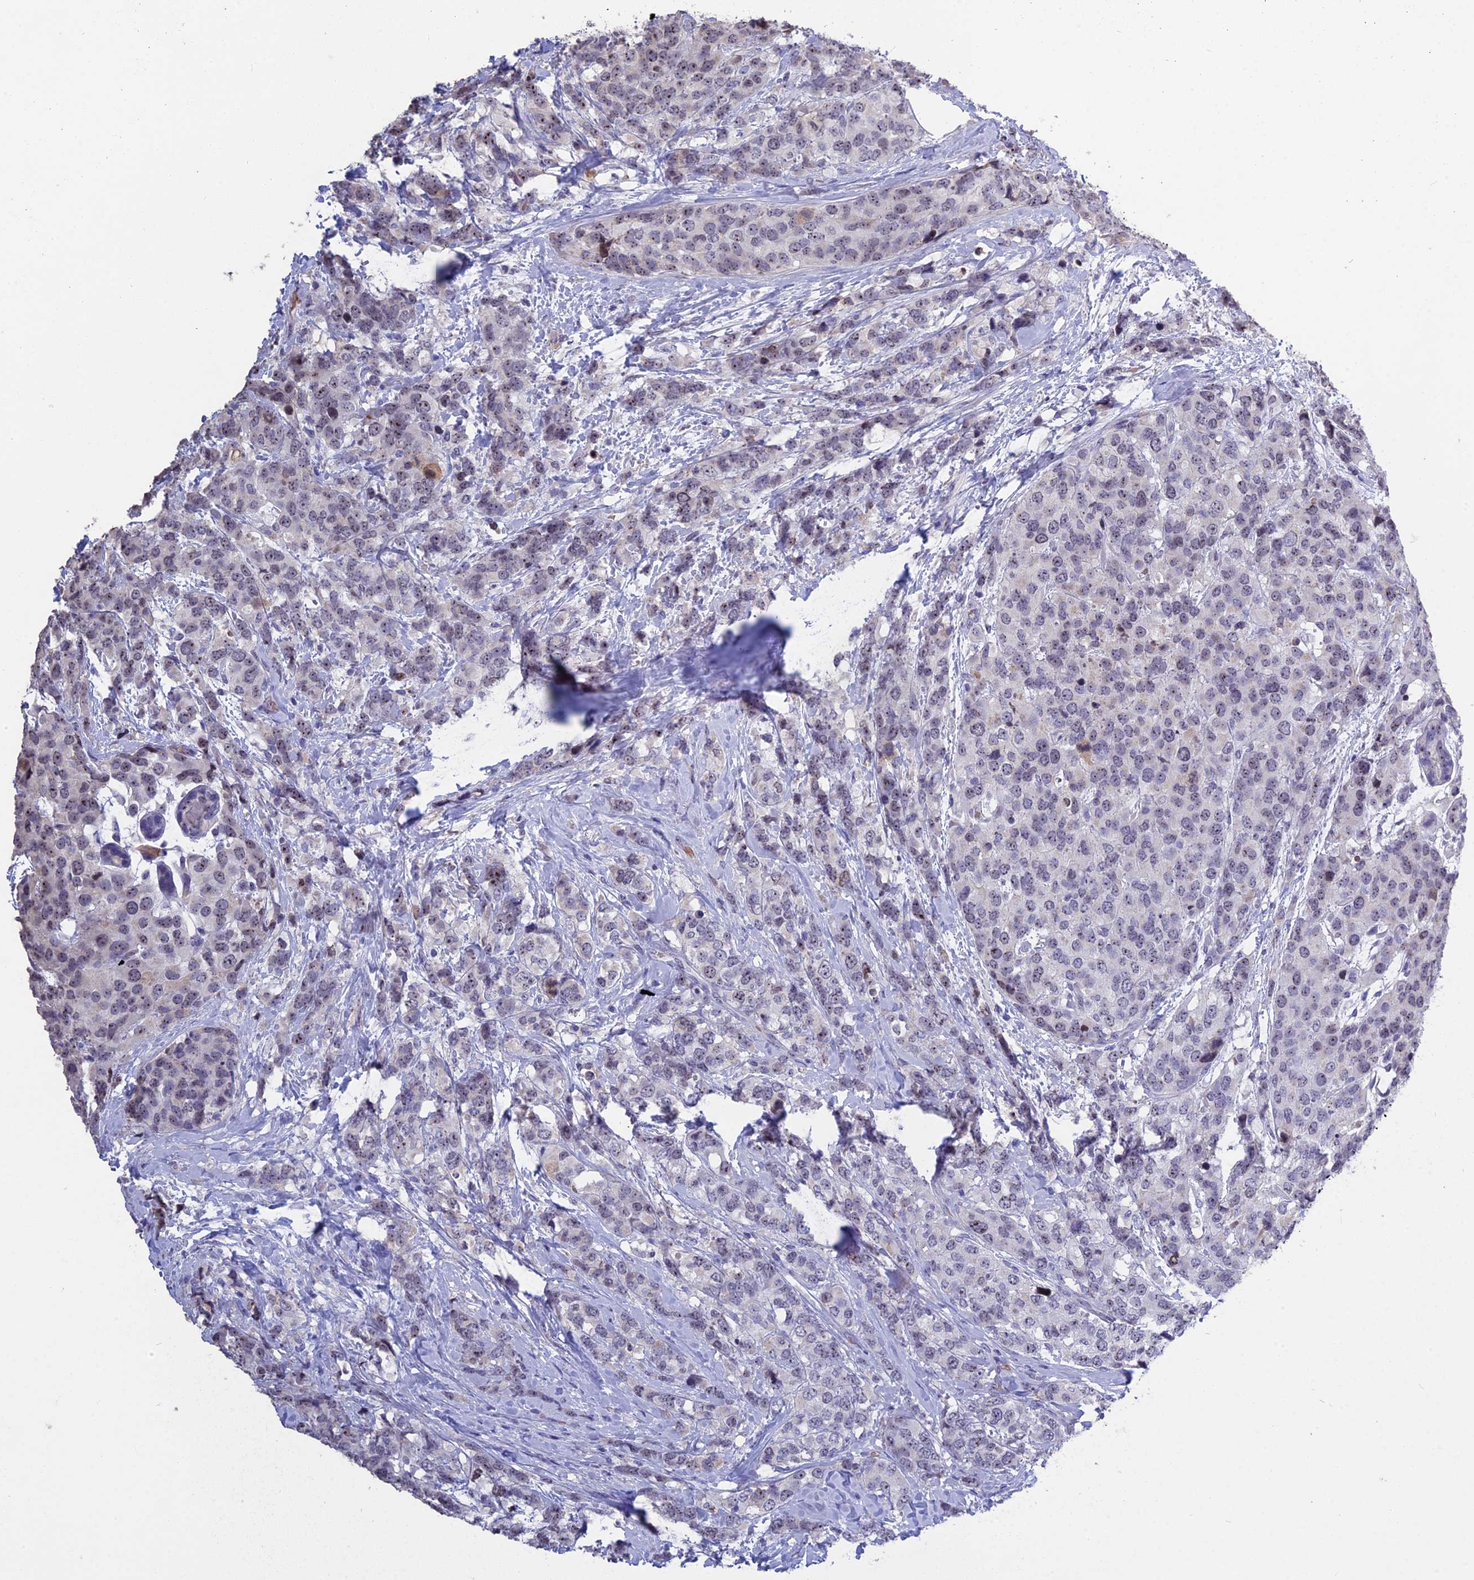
{"staining": {"intensity": "negative", "quantity": "none", "location": "none"}, "tissue": "breast cancer", "cell_type": "Tumor cells", "image_type": "cancer", "snomed": [{"axis": "morphology", "description": "Lobular carcinoma"}, {"axis": "topography", "description": "Breast"}], "caption": "This is an IHC histopathology image of human breast lobular carcinoma. There is no positivity in tumor cells.", "gene": "KNOP1", "patient": {"sex": "female", "age": 59}}